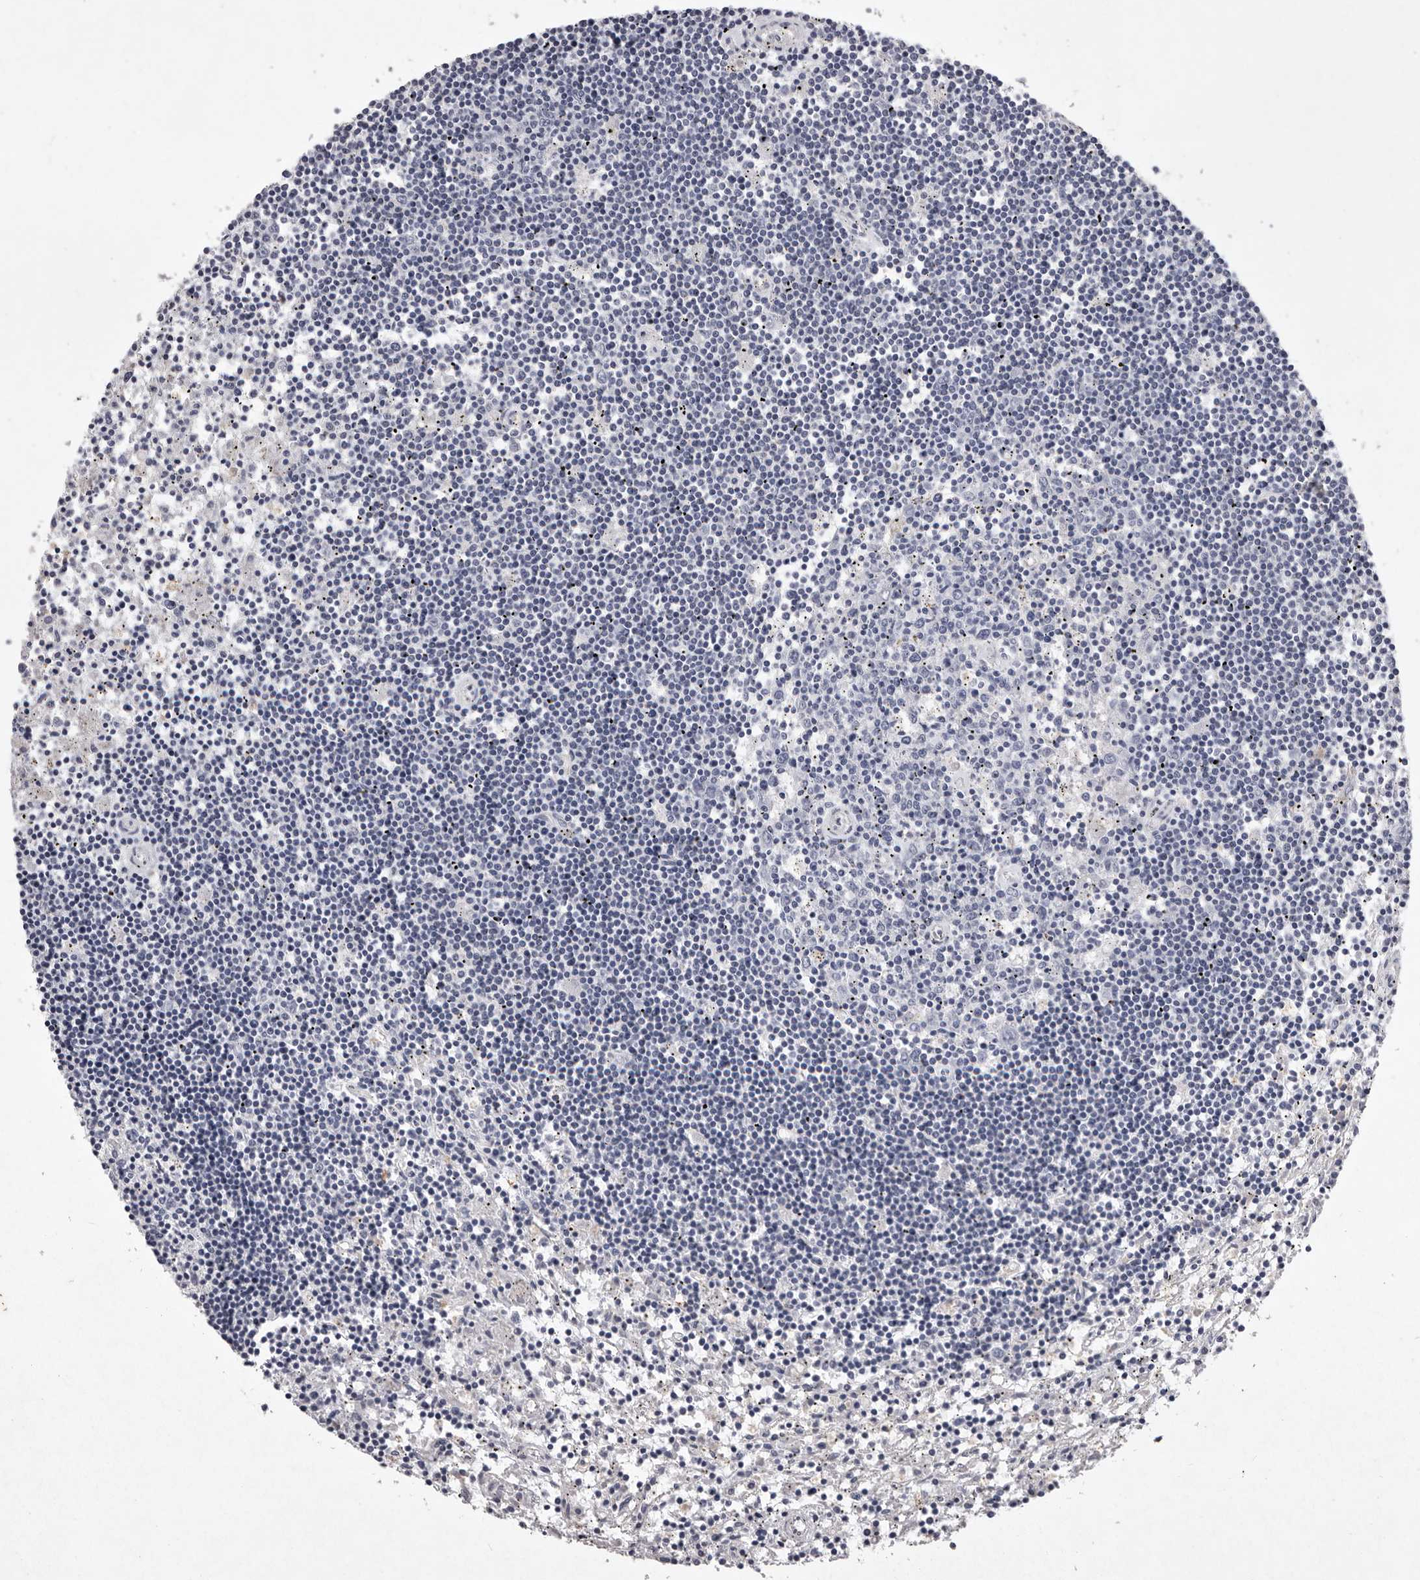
{"staining": {"intensity": "negative", "quantity": "none", "location": "none"}, "tissue": "lymphoma", "cell_type": "Tumor cells", "image_type": "cancer", "snomed": [{"axis": "morphology", "description": "Malignant lymphoma, non-Hodgkin's type, Low grade"}, {"axis": "topography", "description": "Spleen"}], "caption": "A photomicrograph of human low-grade malignant lymphoma, non-Hodgkin's type is negative for staining in tumor cells. (Brightfield microscopy of DAB (3,3'-diaminobenzidine) IHC at high magnification).", "gene": "NKAIN4", "patient": {"sex": "male", "age": 76}}